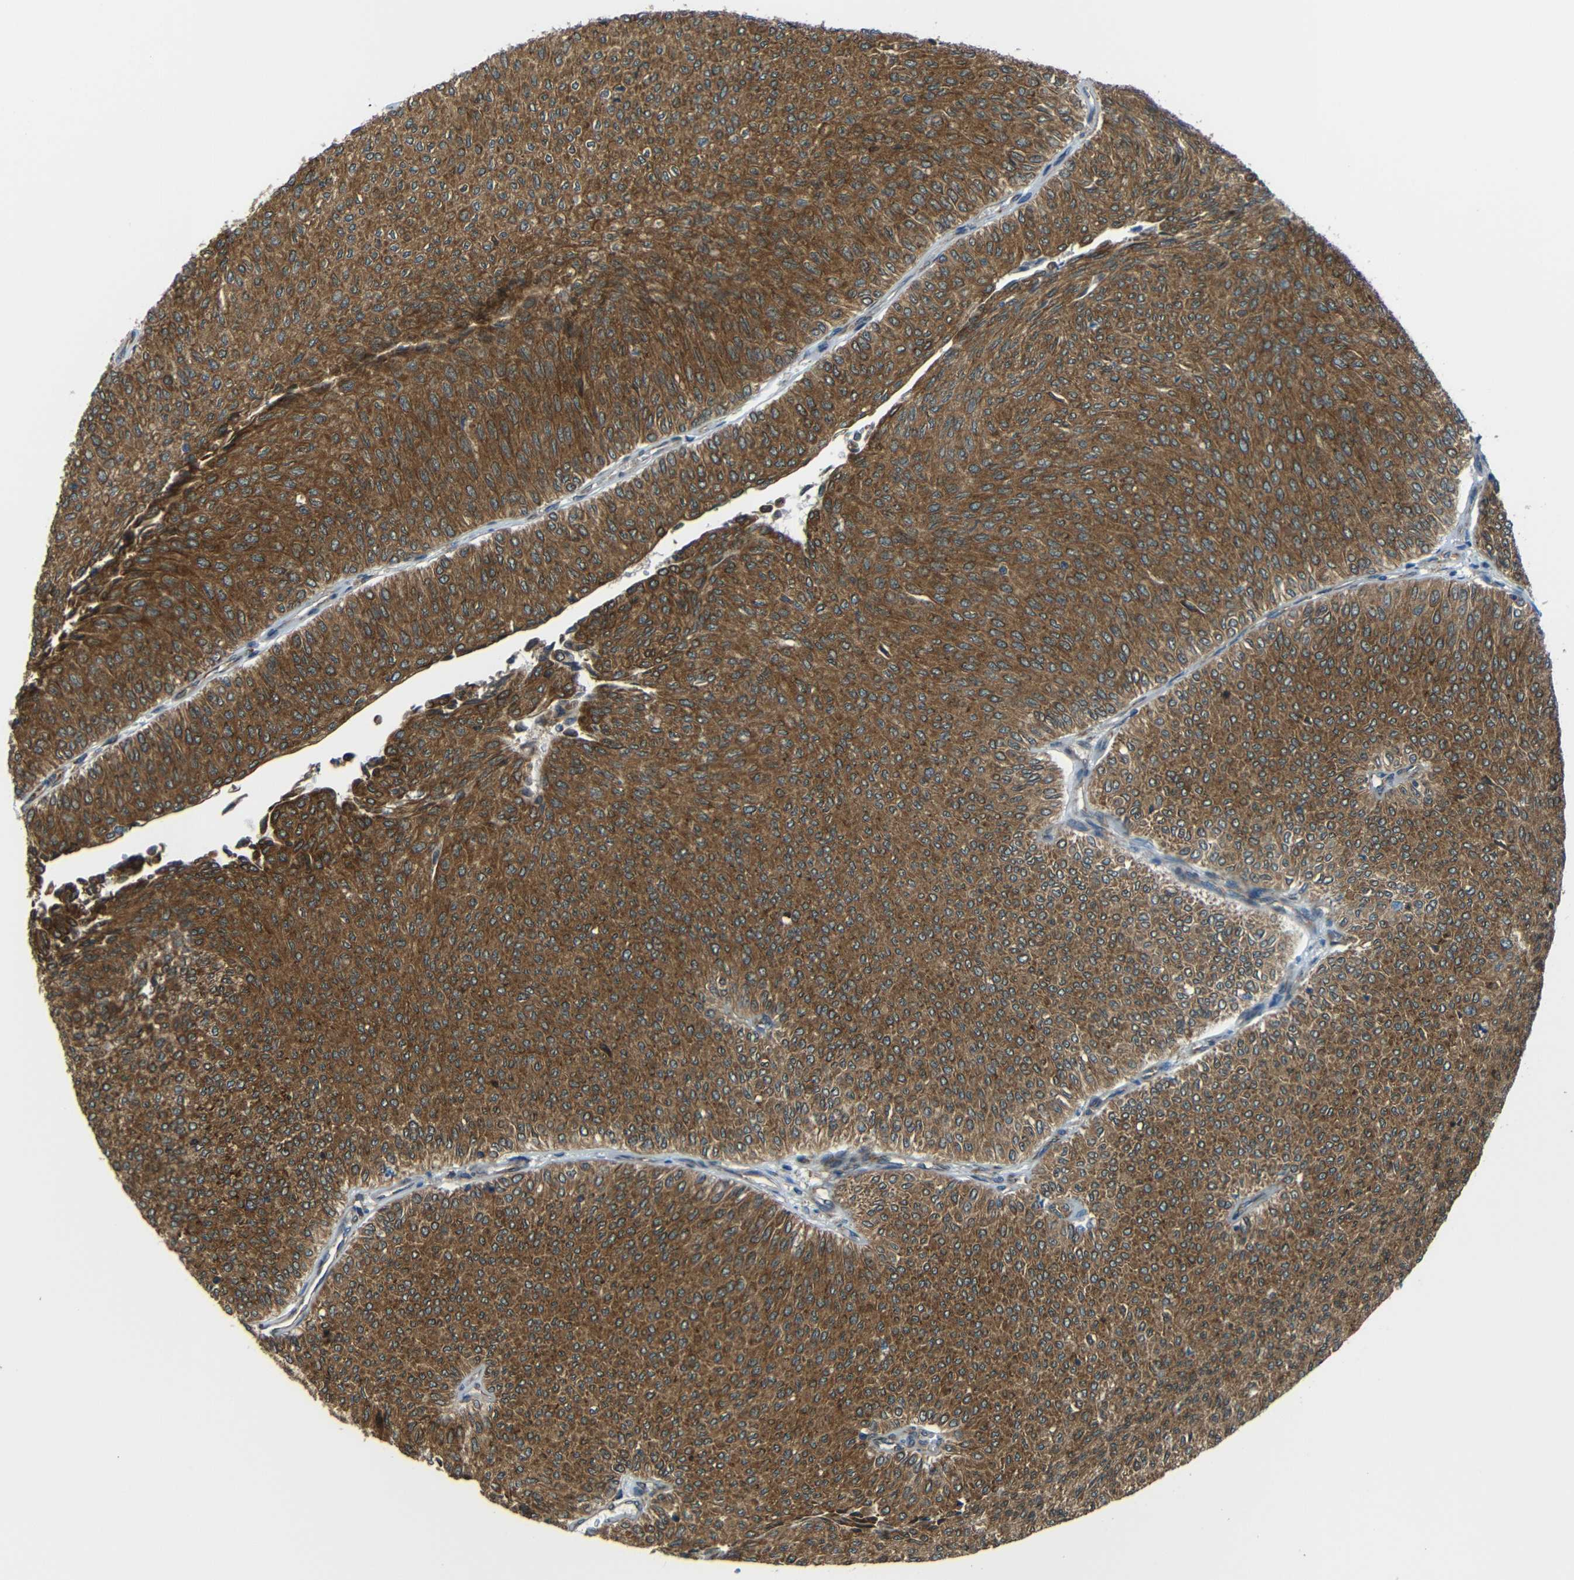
{"staining": {"intensity": "moderate", "quantity": ">75%", "location": "cytoplasmic/membranous"}, "tissue": "urothelial cancer", "cell_type": "Tumor cells", "image_type": "cancer", "snomed": [{"axis": "morphology", "description": "Urothelial carcinoma, Low grade"}, {"axis": "topography", "description": "Urinary bladder"}], "caption": "A brown stain highlights moderate cytoplasmic/membranous staining of a protein in urothelial cancer tumor cells.", "gene": "VAPB", "patient": {"sex": "male", "age": 78}}